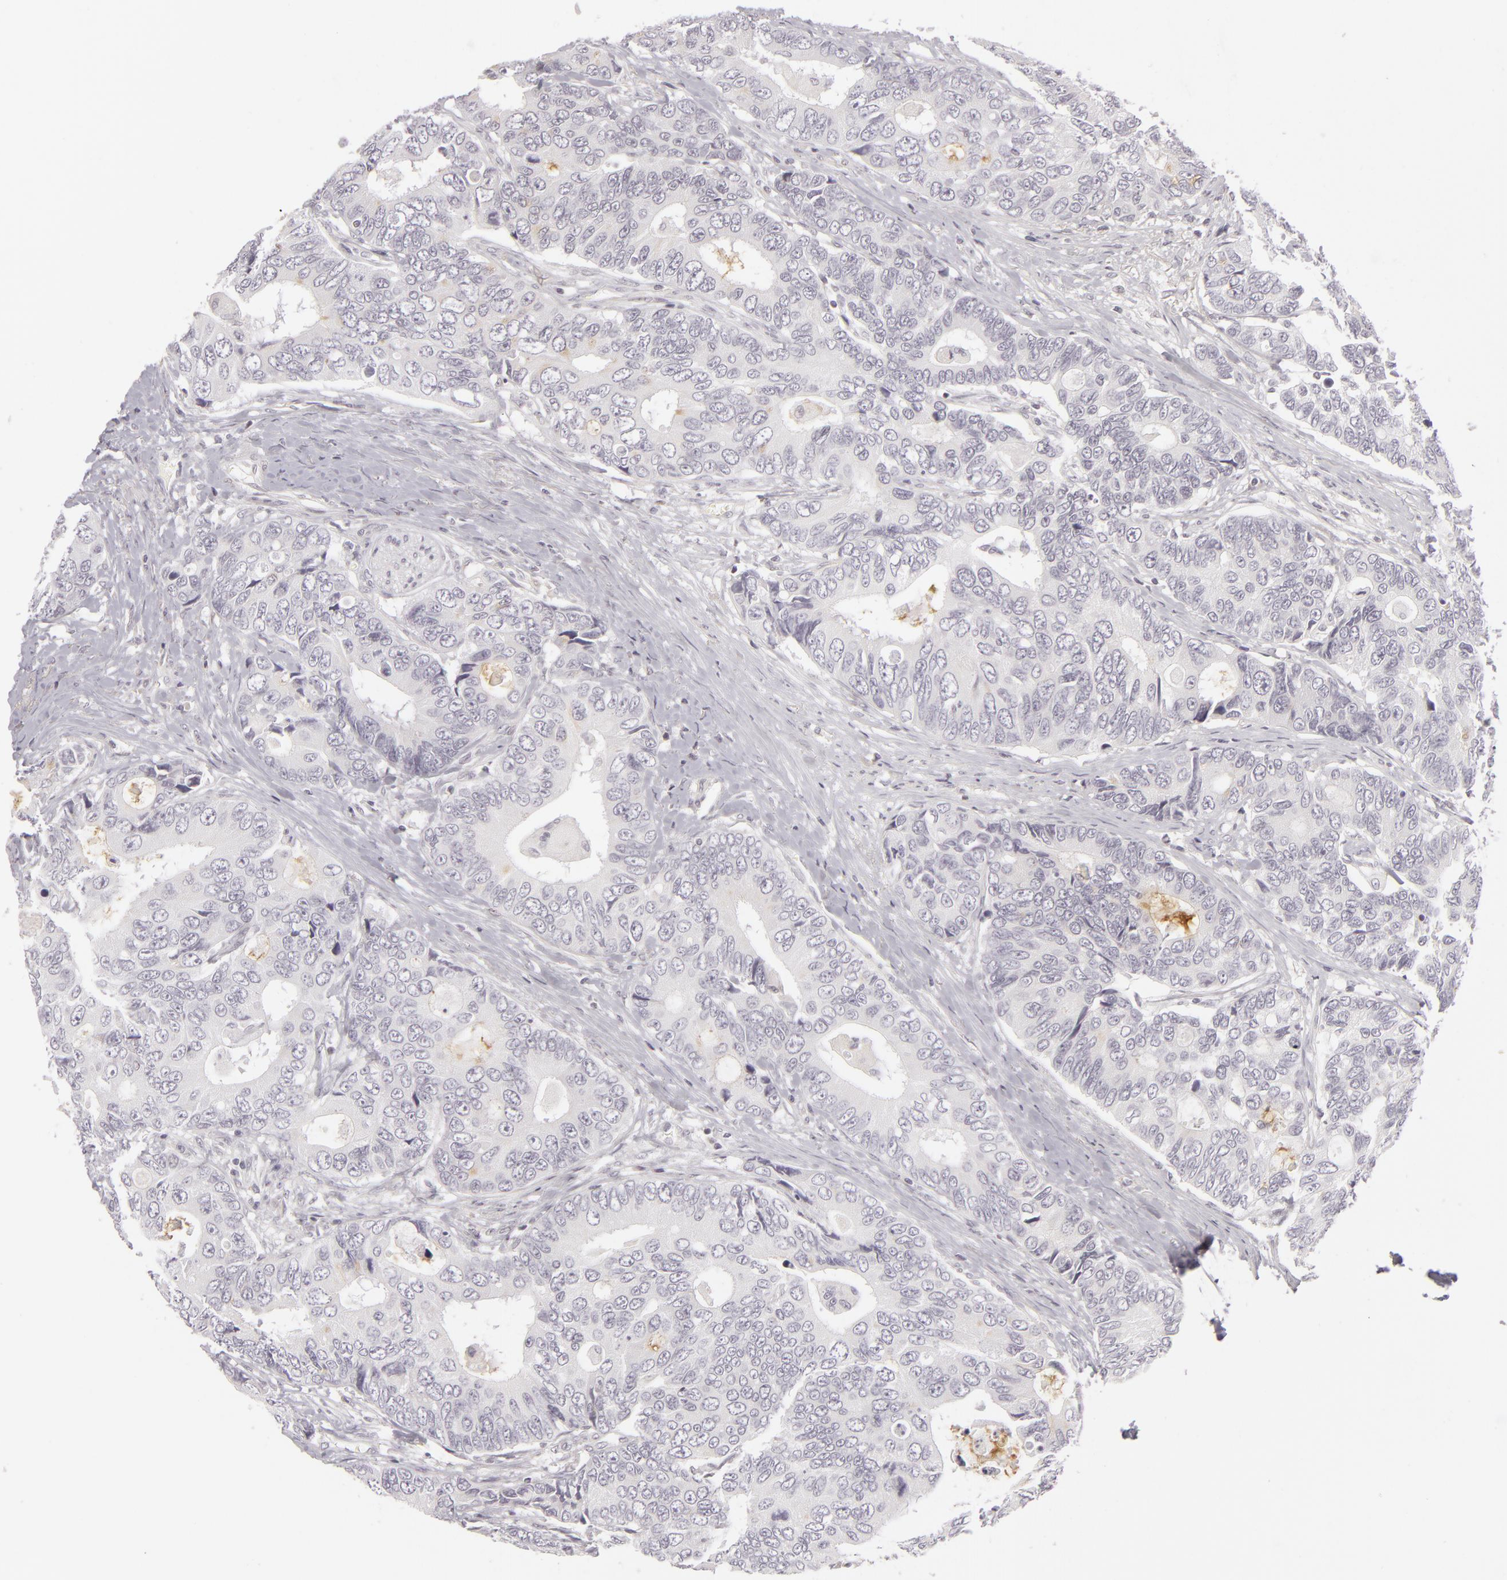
{"staining": {"intensity": "weak", "quantity": "<25%", "location": "cytoplasmic/membranous"}, "tissue": "colorectal cancer", "cell_type": "Tumor cells", "image_type": "cancer", "snomed": [{"axis": "morphology", "description": "Adenocarcinoma, NOS"}, {"axis": "topography", "description": "Rectum"}], "caption": "Immunohistochemistry (IHC) photomicrograph of colorectal cancer (adenocarcinoma) stained for a protein (brown), which demonstrates no expression in tumor cells. (Brightfield microscopy of DAB IHC at high magnification).", "gene": "SIX1", "patient": {"sex": "female", "age": 67}}